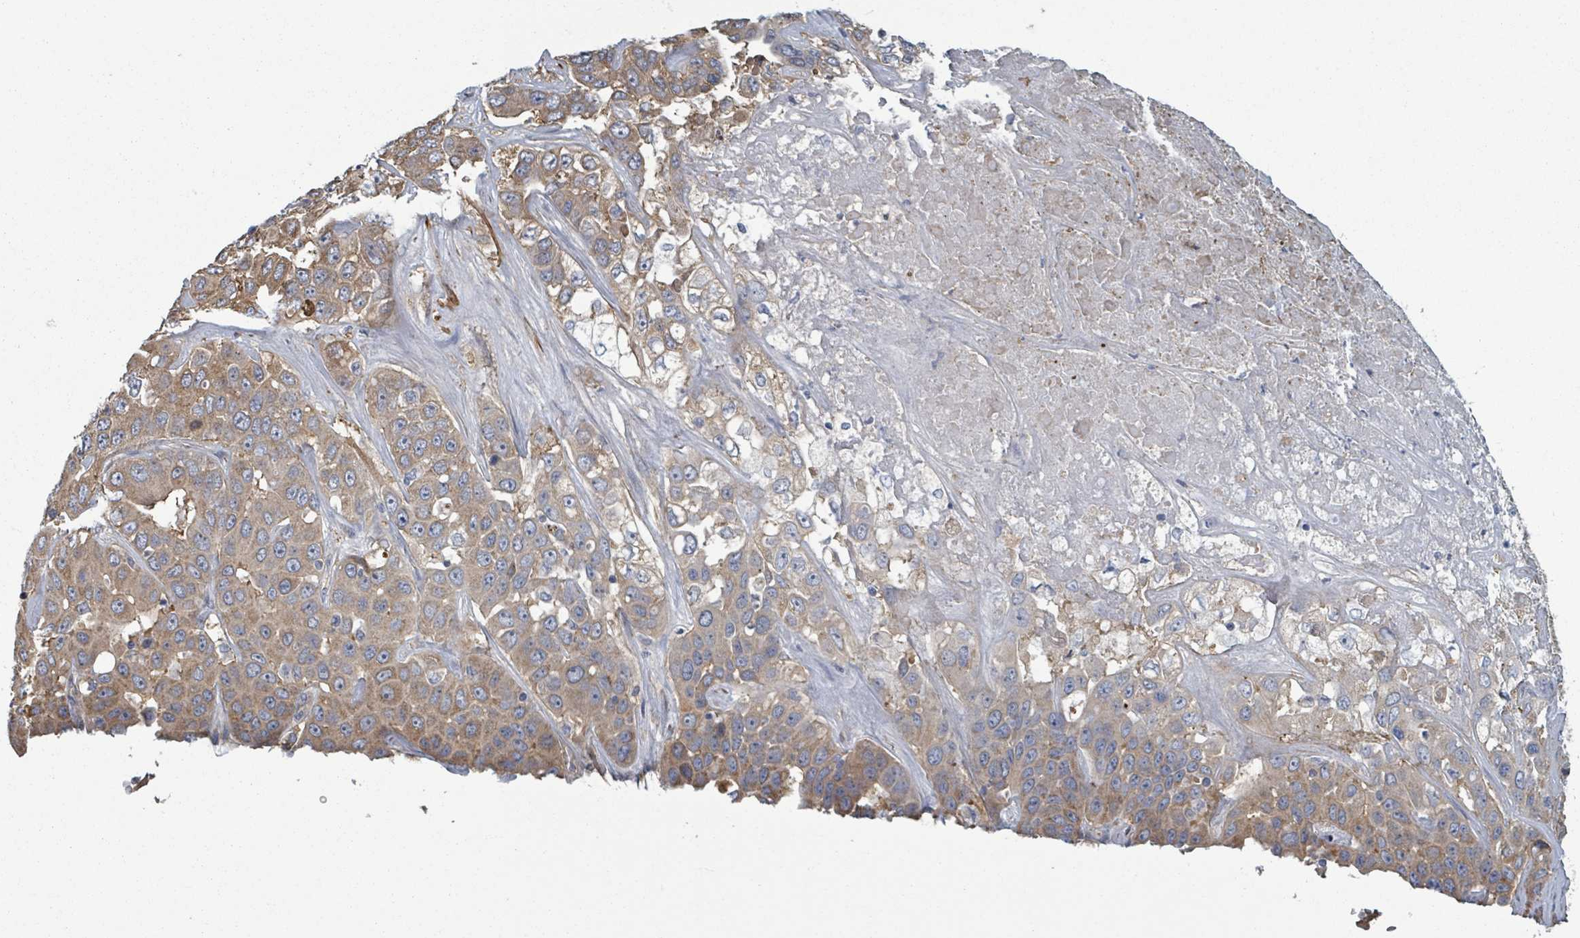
{"staining": {"intensity": "moderate", "quantity": ">75%", "location": "cytoplasmic/membranous"}, "tissue": "liver cancer", "cell_type": "Tumor cells", "image_type": "cancer", "snomed": [{"axis": "morphology", "description": "Cholangiocarcinoma"}, {"axis": "topography", "description": "Liver"}], "caption": "Liver cancer (cholangiocarcinoma) stained with IHC displays moderate cytoplasmic/membranous expression in approximately >75% of tumor cells. The staining is performed using DAB brown chromogen to label protein expression. The nuclei are counter-stained blue using hematoxylin.", "gene": "ADCK1", "patient": {"sex": "female", "age": 52}}